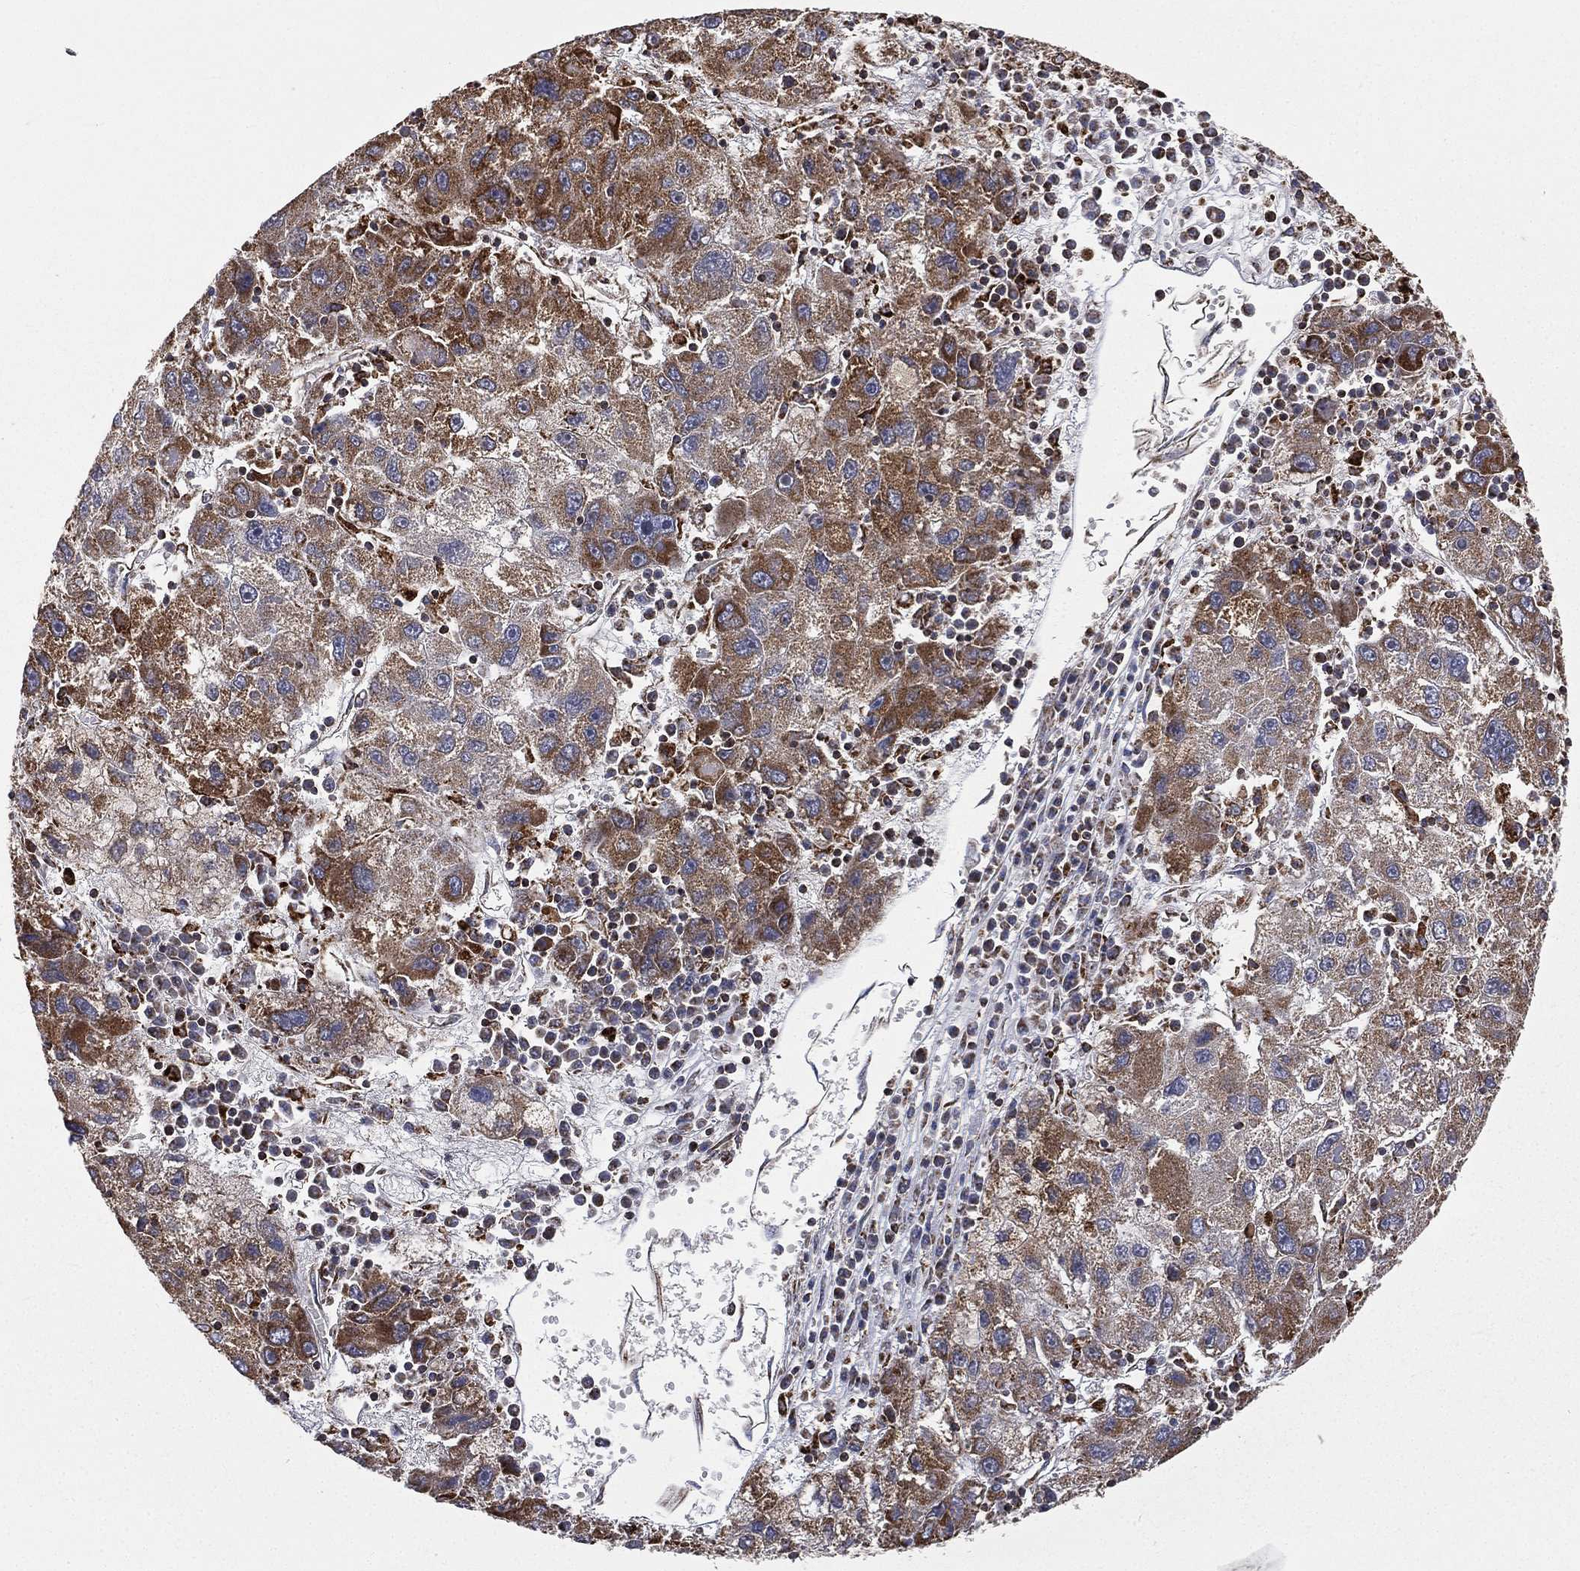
{"staining": {"intensity": "strong", "quantity": "25%-75%", "location": "cytoplasmic/membranous"}, "tissue": "liver cancer", "cell_type": "Tumor cells", "image_type": "cancer", "snomed": [{"axis": "morphology", "description": "Carcinoma, Hepatocellular, NOS"}, {"axis": "topography", "description": "Liver"}], "caption": "A high-resolution micrograph shows IHC staining of liver cancer (hepatocellular carcinoma), which reveals strong cytoplasmic/membranous staining in about 25%-75% of tumor cells.", "gene": "RIN3", "patient": {"sex": "male", "age": 75}}